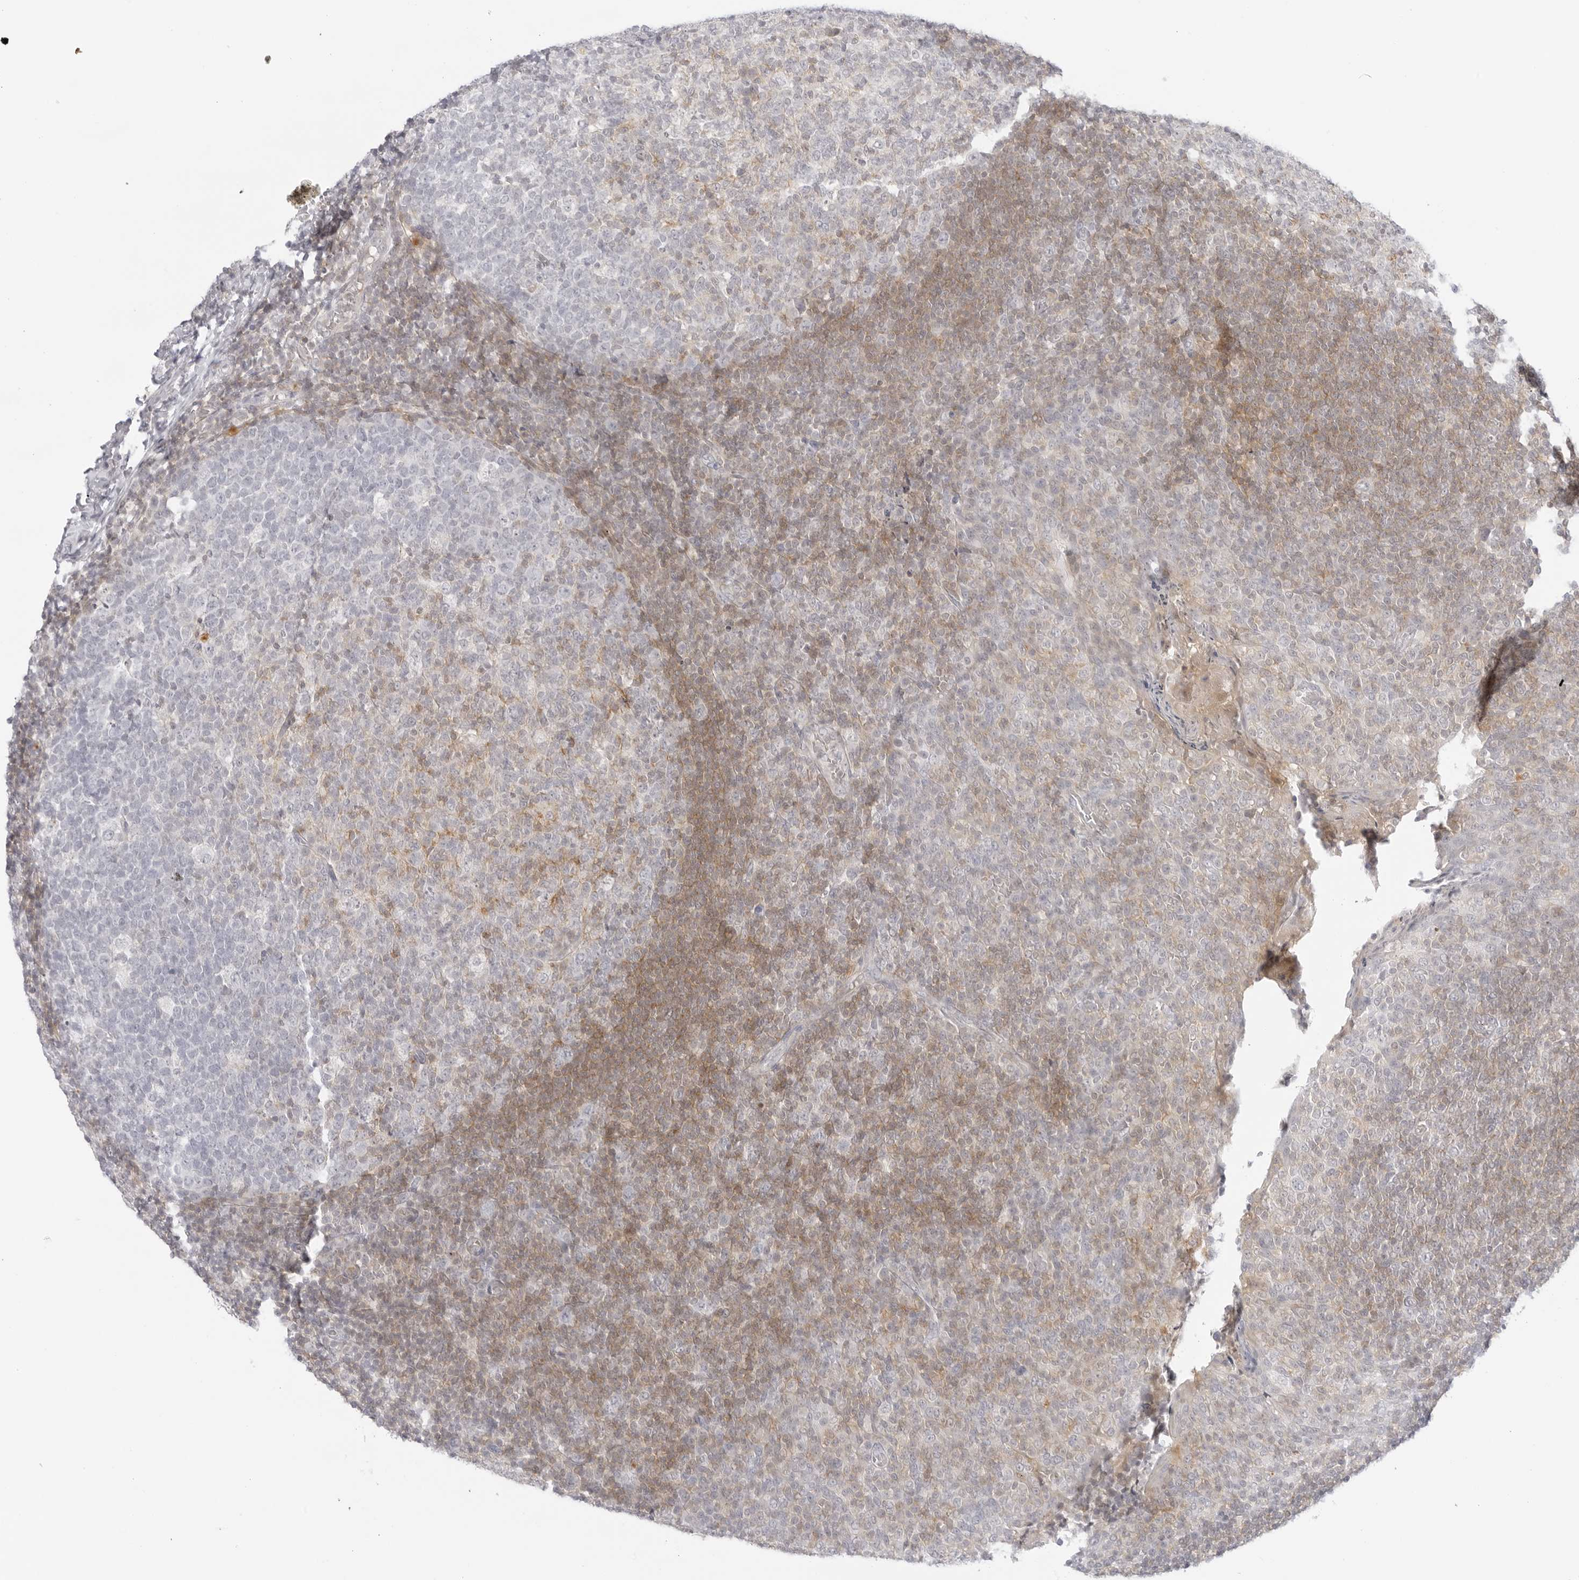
{"staining": {"intensity": "moderate", "quantity": "<25%", "location": "cytoplasmic/membranous"}, "tissue": "tonsil", "cell_type": "Germinal center cells", "image_type": "normal", "snomed": [{"axis": "morphology", "description": "Normal tissue, NOS"}, {"axis": "topography", "description": "Tonsil"}], "caption": "Normal tonsil demonstrates moderate cytoplasmic/membranous positivity in about <25% of germinal center cells.", "gene": "TNFRSF14", "patient": {"sex": "female", "age": 19}}